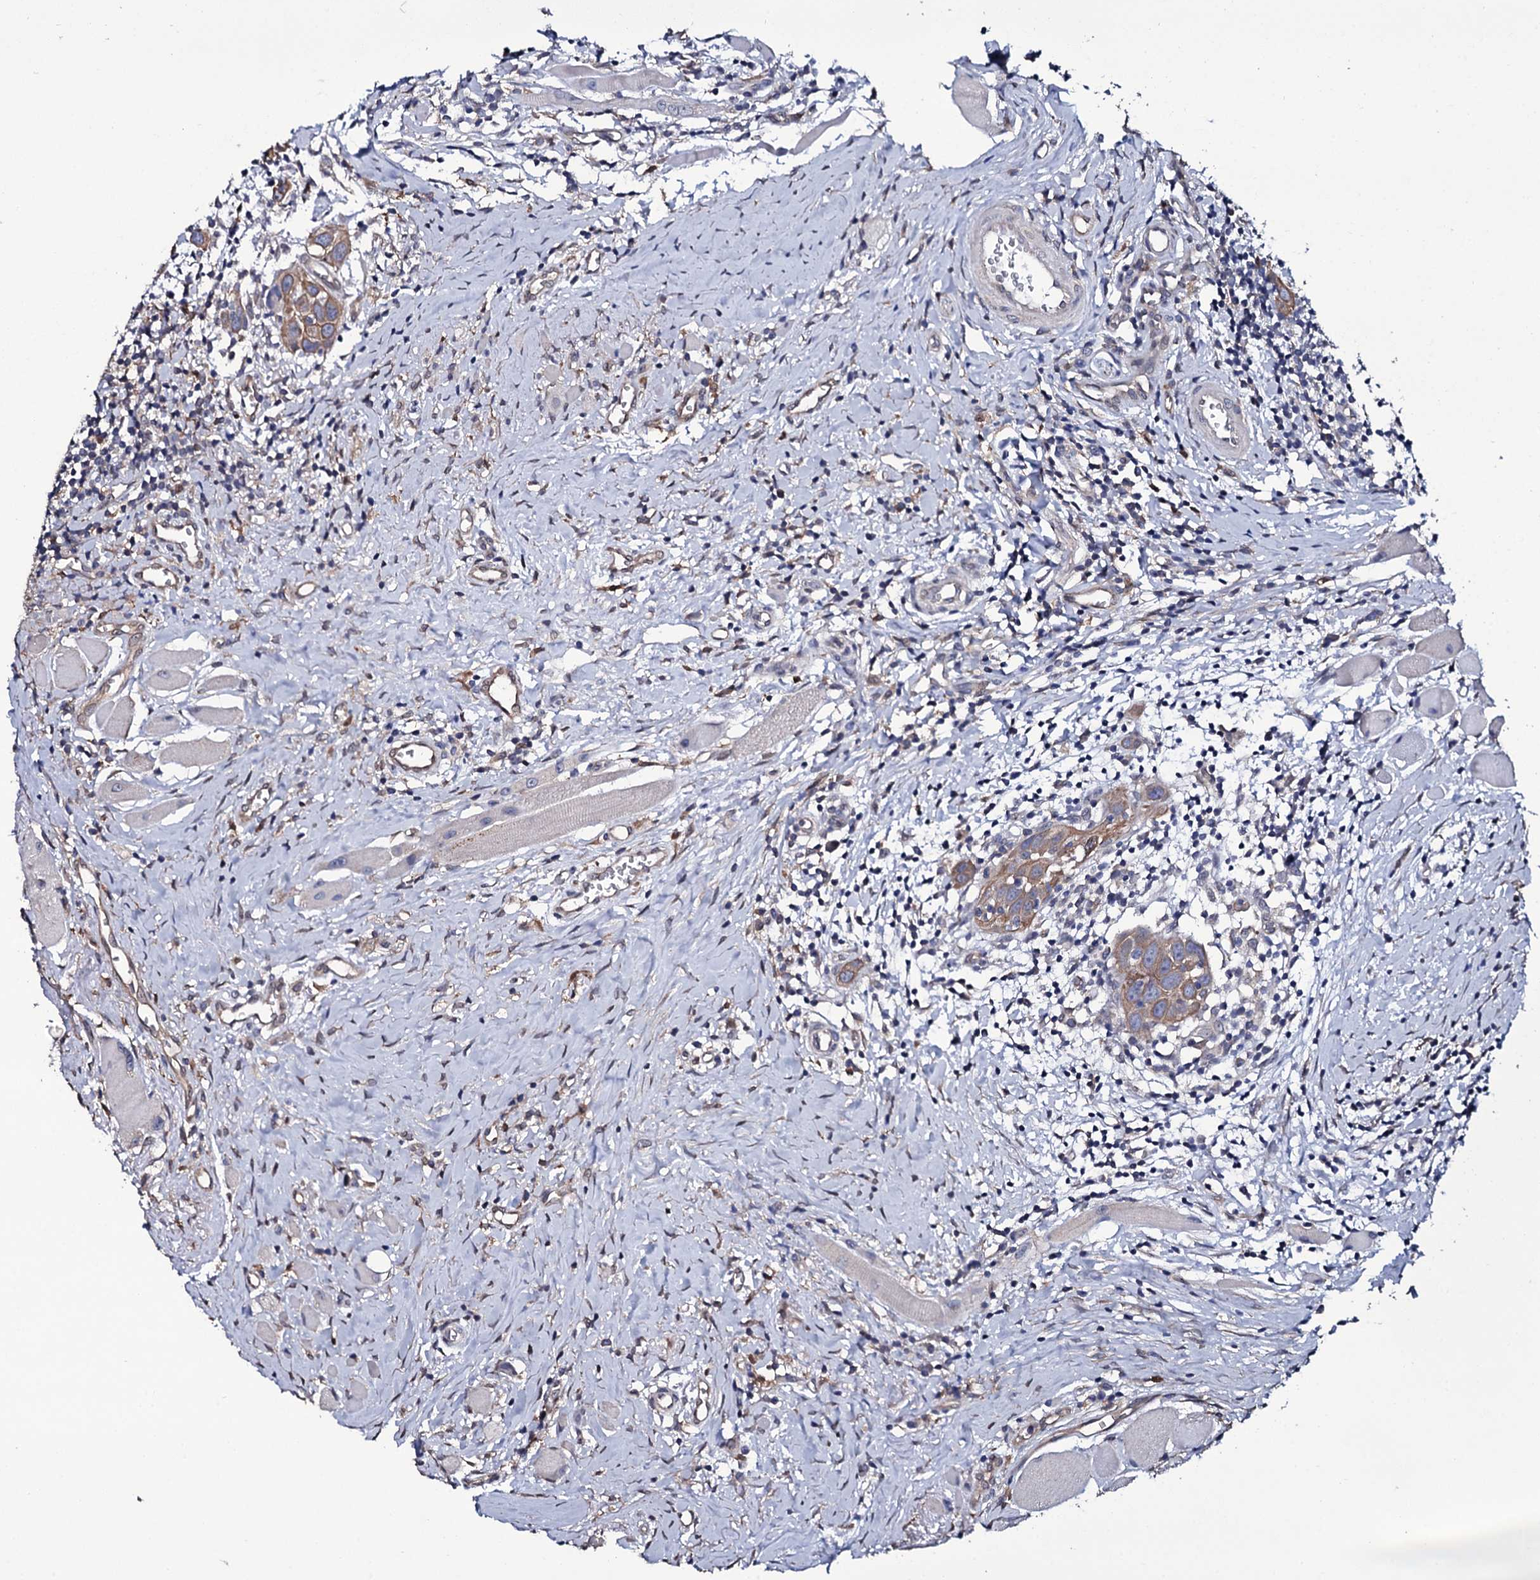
{"staining": {"intensity": "moderate", "quantity": ">75%", "location": "cytoplasmic/membranous"}, "tissue": "head and neck cancer", "cell_type": "Tumor cells", "image_type": "cancer", "snomed": [{"axis": "morphology", "description": "Squamous cell carcinoma, NOS"}, {"axis": "topography", "description": "Oral tissue"}, {"axis": "topography", "description": "Head-Neck"}], "caption": "Immunohistochemistry histopathology image of human head and neck squamous cell carcinoma stained for a protein (brown), which shows medium levels of moderate cytoplasmic/membranous staining in approximately >75% of tumor cells.", "gene": "CRYL1", "patient": {"sex": "female", "age": 50}}